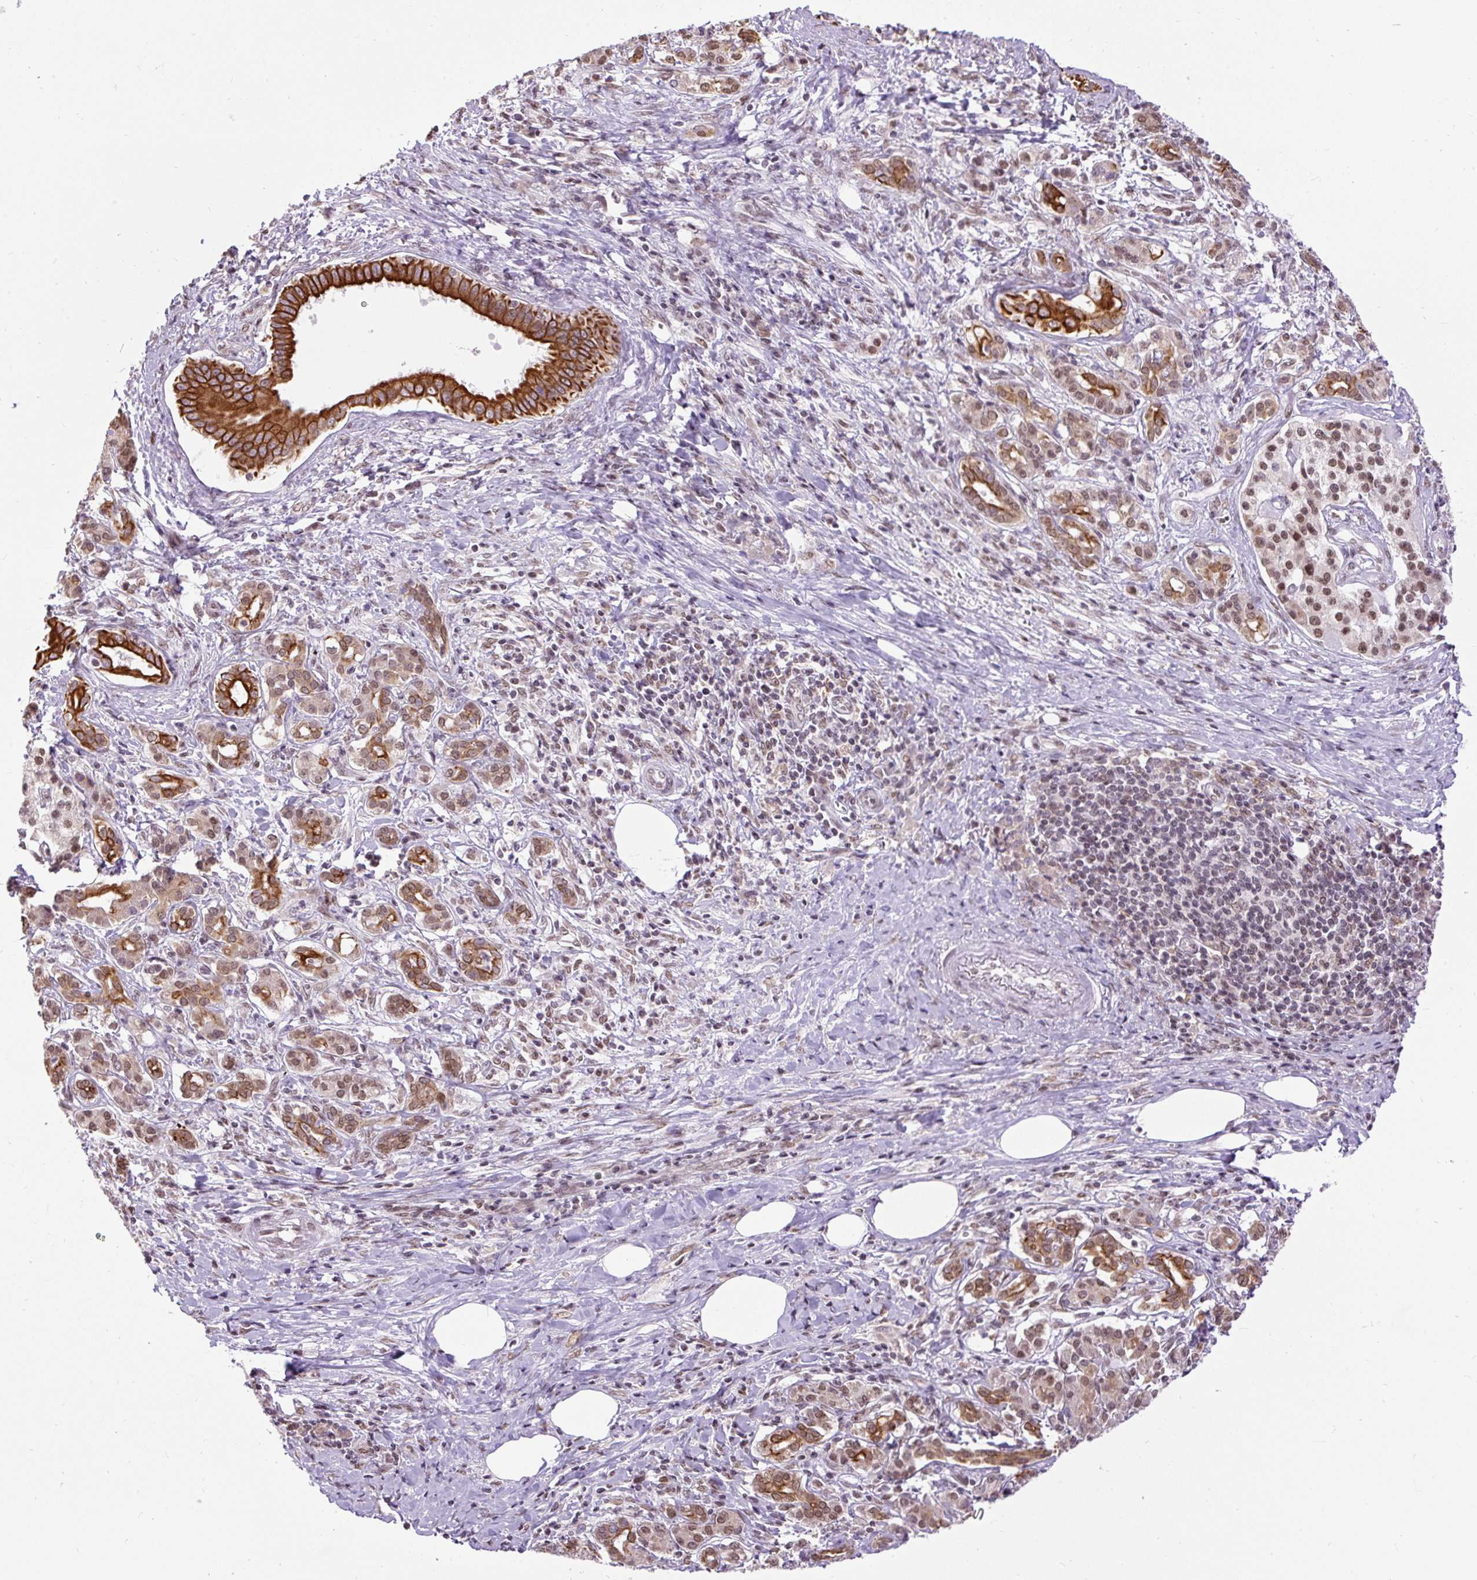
{"staining": {"intensity": "strong", "quantity": ">75%", "location": "cytoplasmic/membranous"}, "tissue": "pancreatic cancer", "cell_type": "Tumor cells", "image_type": "cancer", "snomed": [{"axis": "morphology", "description": "Adenocarcinoma, NOS"}, {"axis": "topography", "description": "Pancreas"}], "caption": "Tumor cells display high levels of strong cytoplasmic/membranous staining in approximately >75% of cells in pancreatic cancer.", "gene": "ZNF672", "patient": {"sex": "male", "age": 63}}